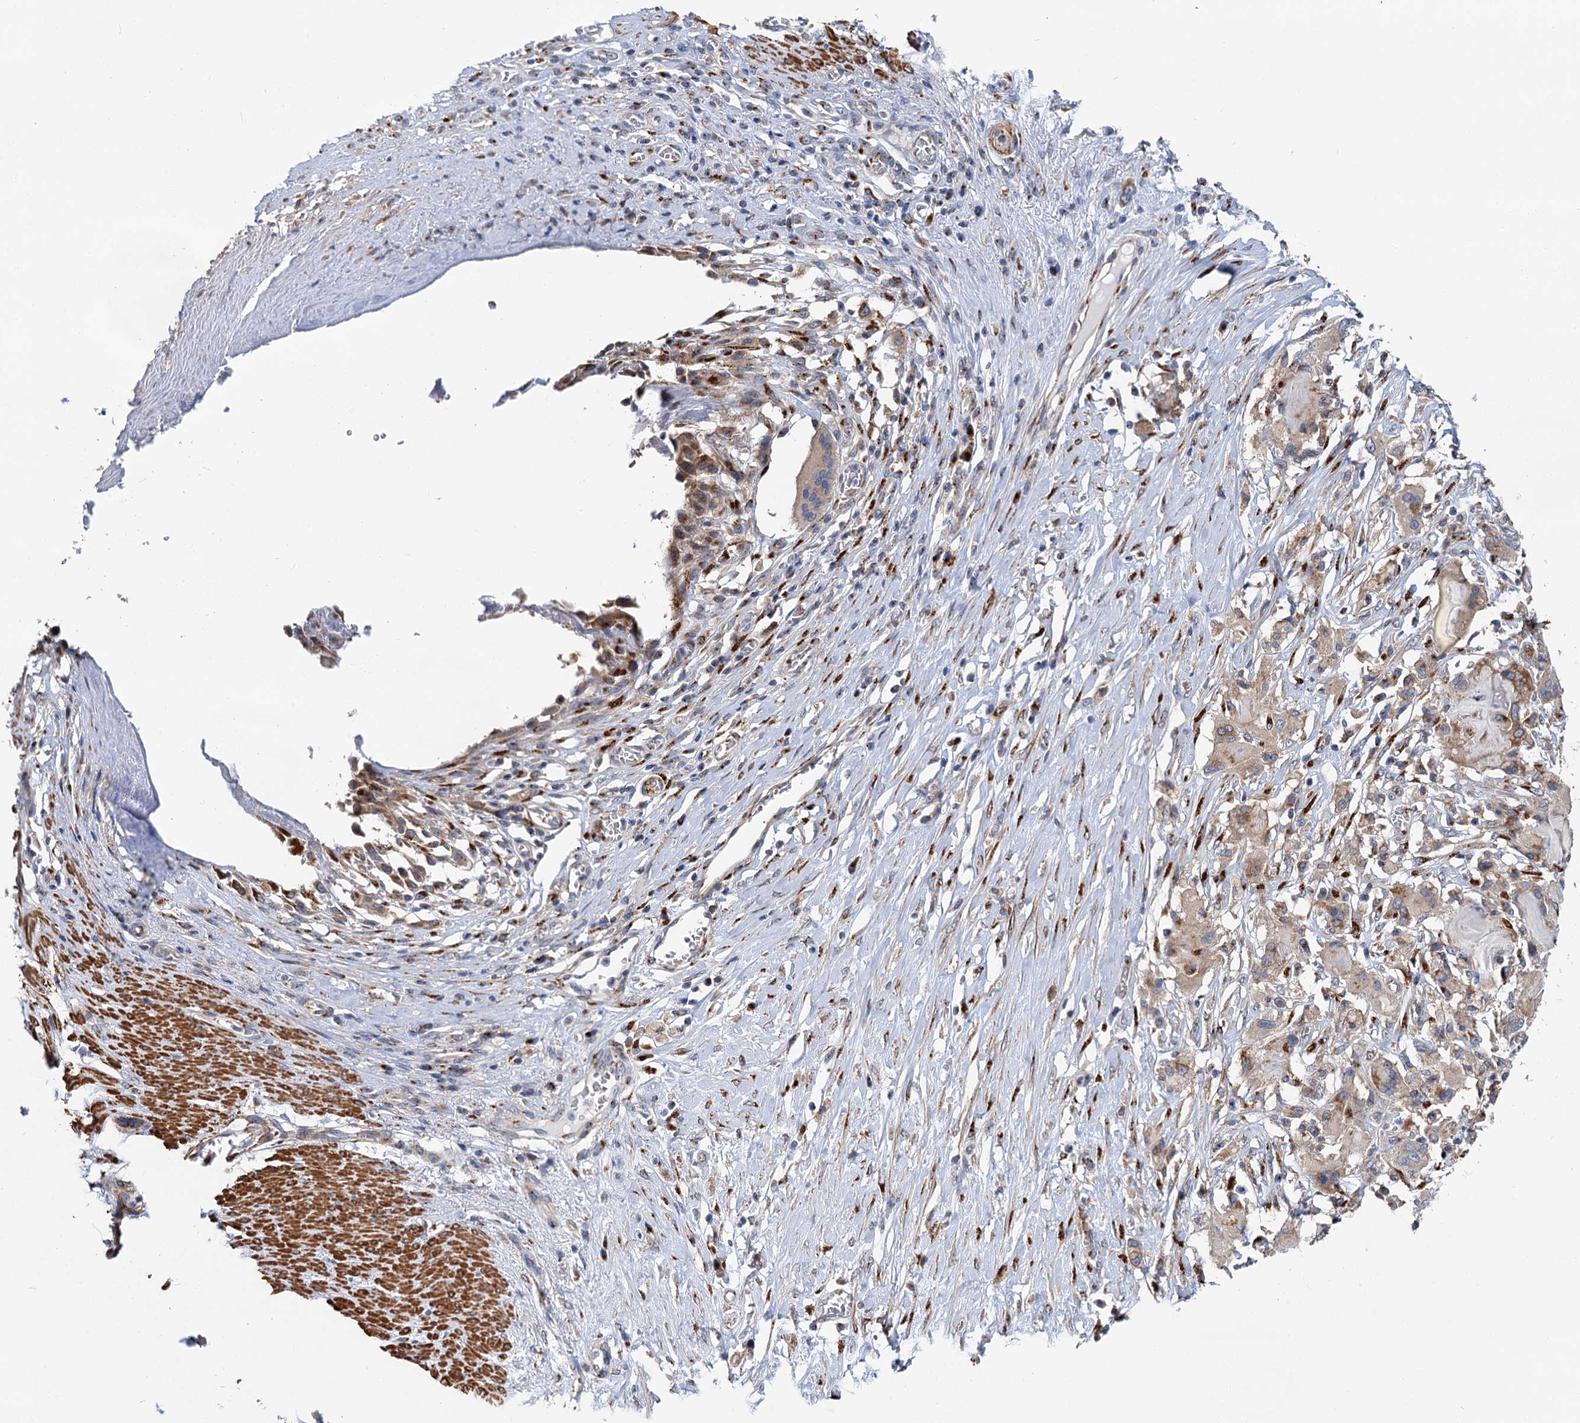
{"staining": {"intensity": "moderate", "quantity": "25%-75%", "location": "cytoplasmic/membranous"}, "tissue": "stomach cancer", "cell_type": "Tumor cells", "image_type": "cancer", "snomed": [{"axis": "morphology", "description": "Adenocarcinoma, NOS"}, {"axis": "morphology", "description": "Adenocarcinoma, High grade"}, {"axis": "topography", "description": "Stomach, upper"}, {"axis": "topography", "description": "Stomach, lower"}], "caption": "A high-resolution histopathology image shows immunohistochemistry (IHC) staining of stomach high-grade adenocarcinoma, which exhibits moderate cytoplasmic/membranous staining in about 25%-75% of tumor cells.", "gene": "BET1L", "patient": {"sex": "female", "age": 65}}